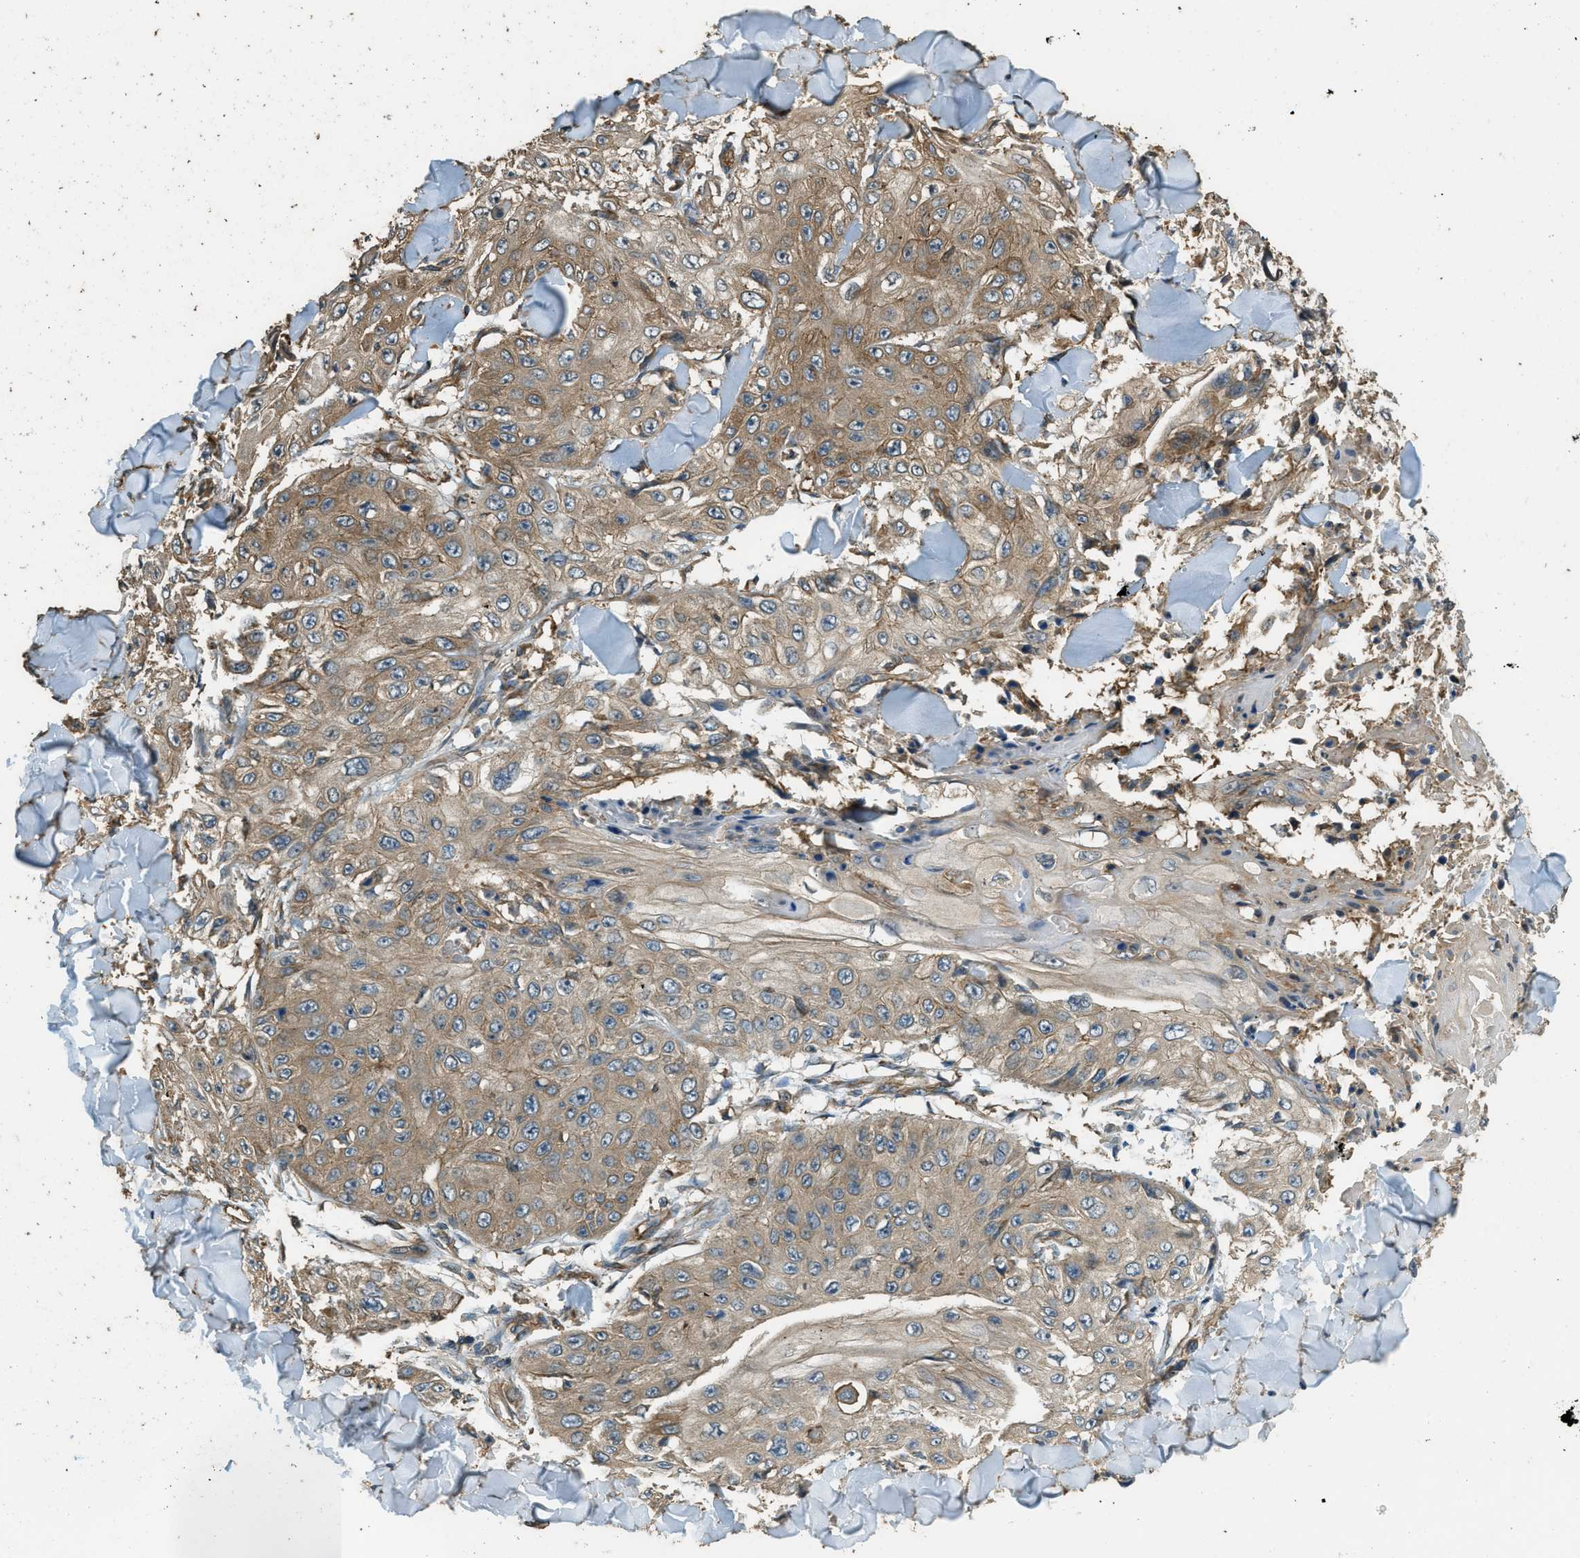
{"staining": {"intensity": "moderate", "quantity": ">75%", "location": "cytoplasmic/membranous"}, "tissue": "skin cancer", "cell_type": "Tumor cells", "image_type": "cancer", "snomed": [{"axis": "morphology", "description": "Squamous cell carcinoma, NOS"}, {"axis": "topography", "description": "Skin"}], "caption": "Protein staining demonstrates moderate cytoplasmic/membranous expression in approximately >75% of tumor cells in skin cancer.", "gene": "MARS1", "patient": {"sex": "male", "age": 86}}